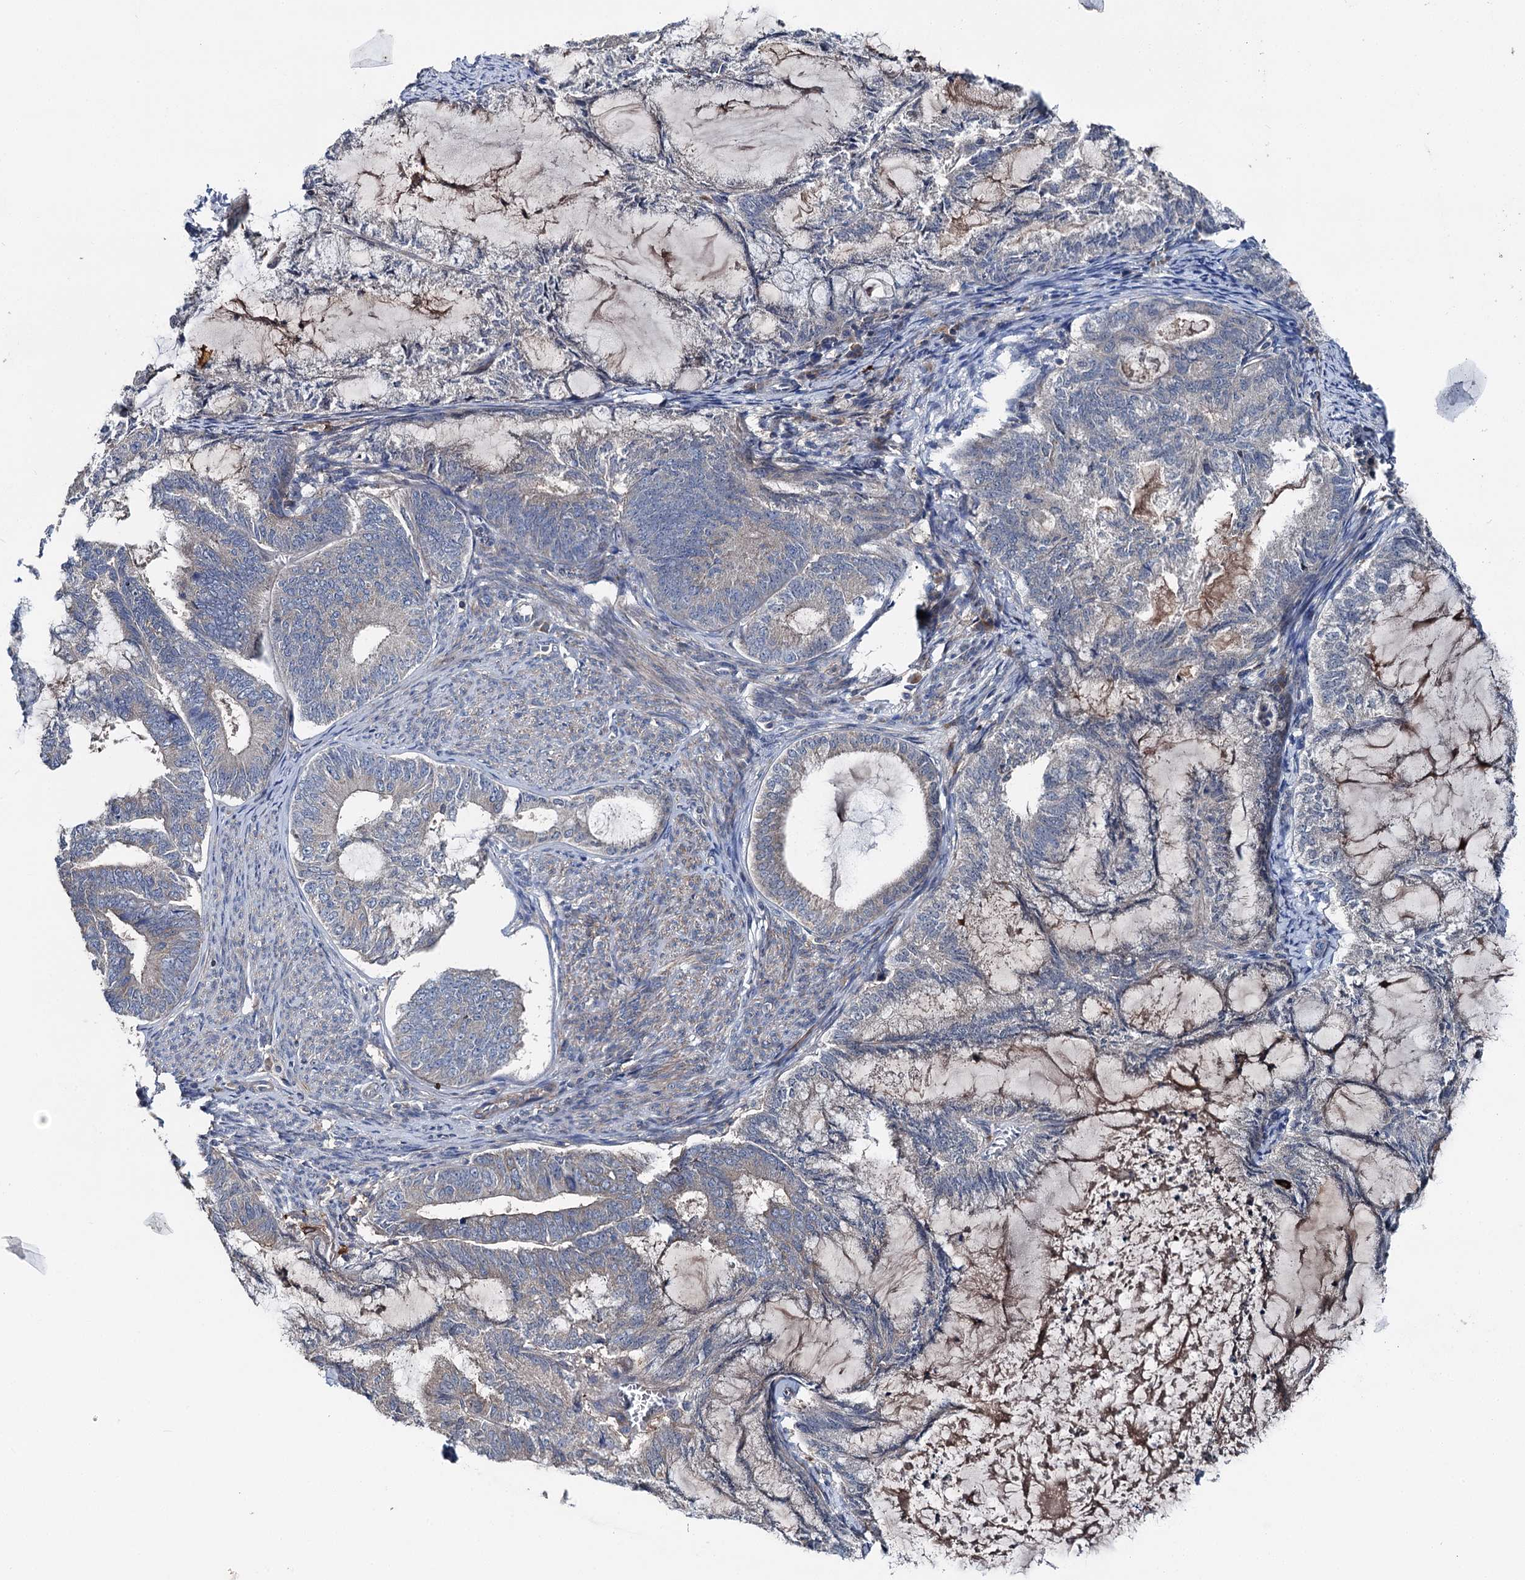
{"staining": {"intensity": "weak", "quantity": "25%-75%", "location": "cytoplasmic/membranous"}, "tissue": "endometrial cancer", "cell_type": "Tumor cells", "image_type": "cancer", "snomed": [{"axis": "morphology", "description": "Adenocarcinoma, NOS"}, {"axis": "topography", "description": "Endometrium"}], "caption": "IHC staining of endometrial adenocarcinoma, which demonstrates low levels of weak cytoplasmic/membranous staining in approximately 25%-75% of tumor cells indicating weak cytoplasmic/membranous protein expression. The staining was performed using DAB (3,3'-diaminobenzidine) (brown) for protein detection and nuclei were counterstained in hematoxylin (blue).", "gene": "SLC22A25", "patient": {"sex": "female", "age": 86}}